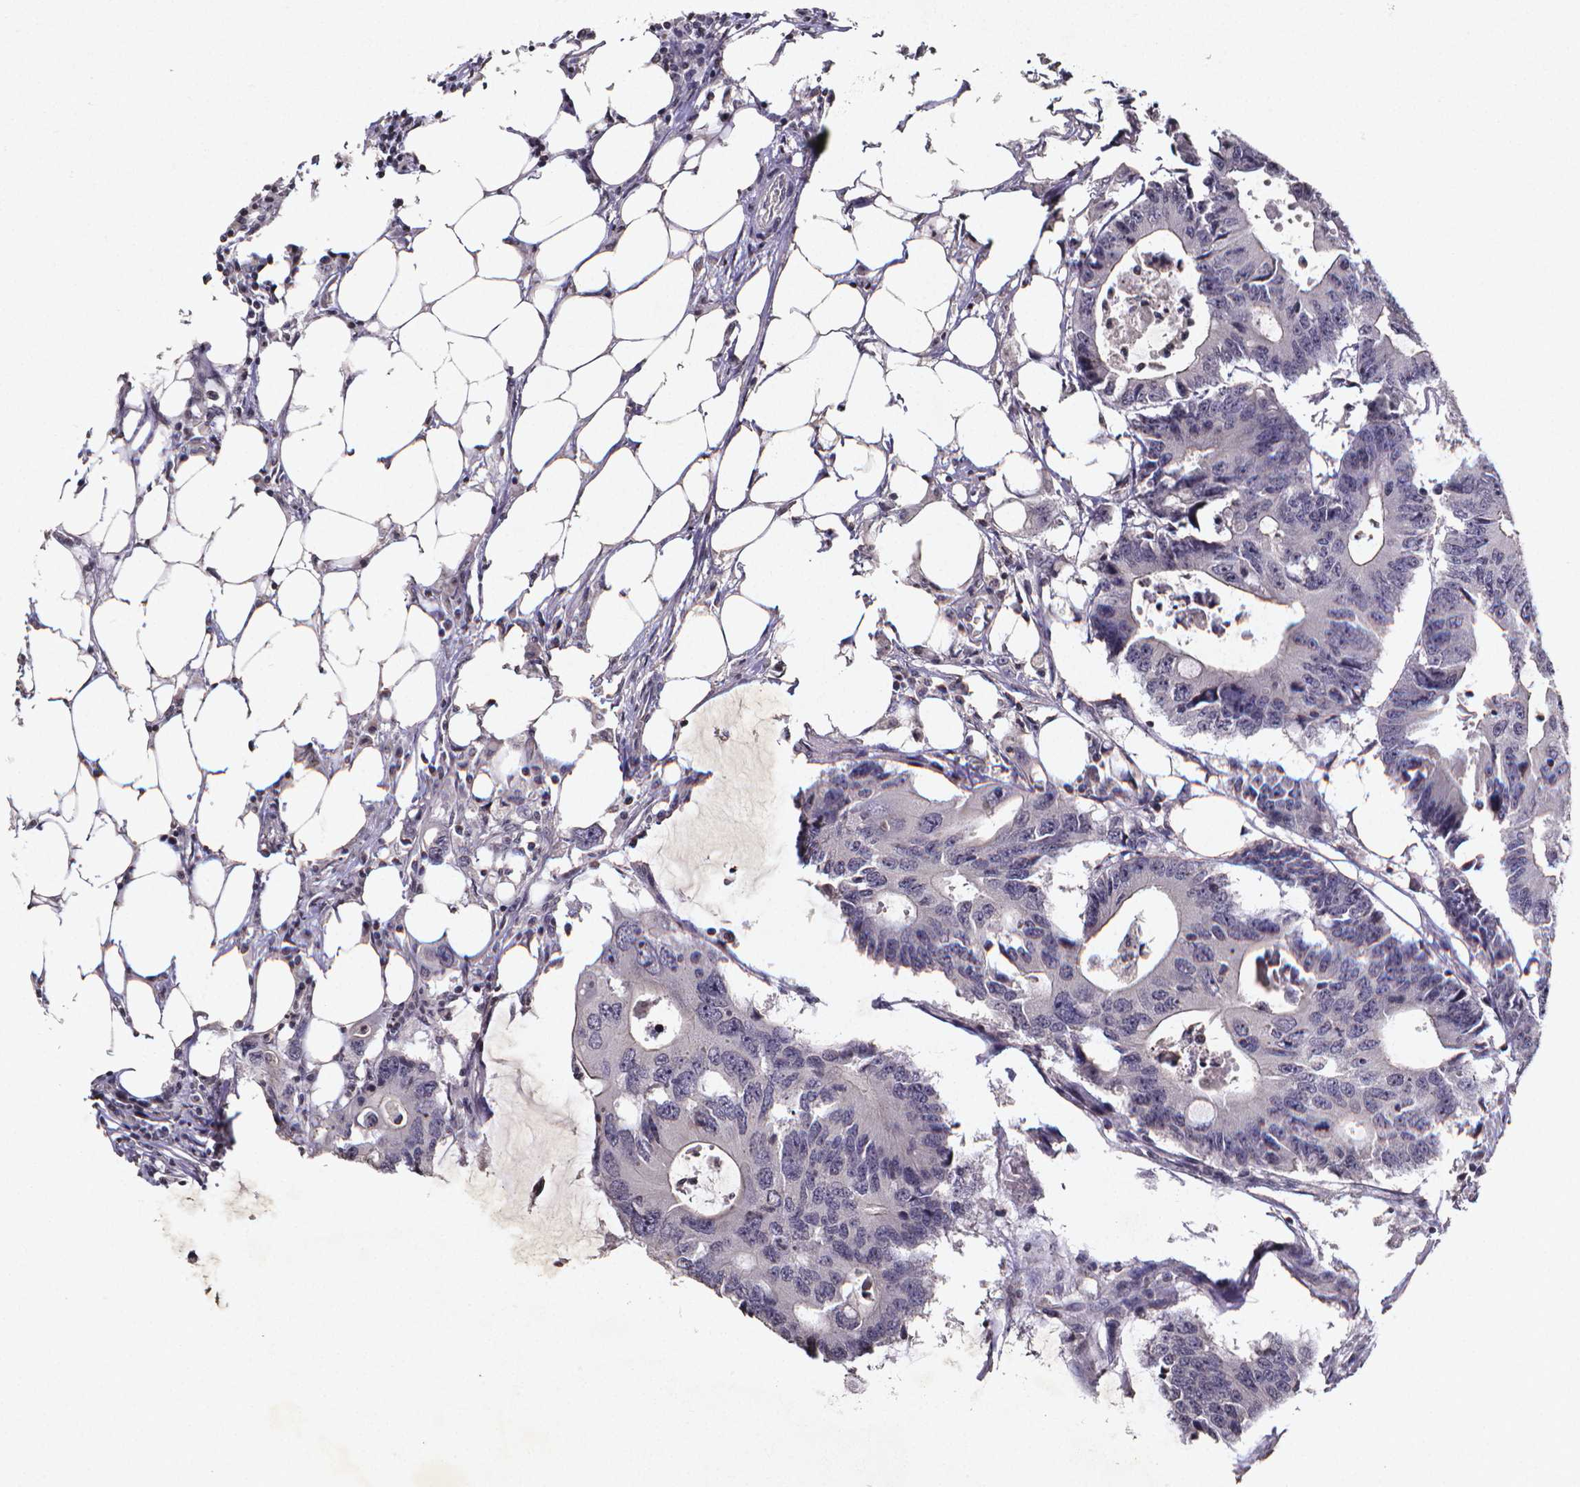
{"staining": {"intensity": "negative", "quantity": "none", "location": "none"}, "tissue": "colorectal cancer", "cell_type": "Tumor cells", "image_type": "cancer", "snomed": [{"axis": "morphology", "description": "Adenocarcinoma, NOS"}, {"axis": "topography", "description": "Colon"}], "caption": "Tumor cells show no significant protein positivity in adenocarcinoma (colorectal).", "gene": "TP73", "patient": {"sex": "male", "age": 71}}